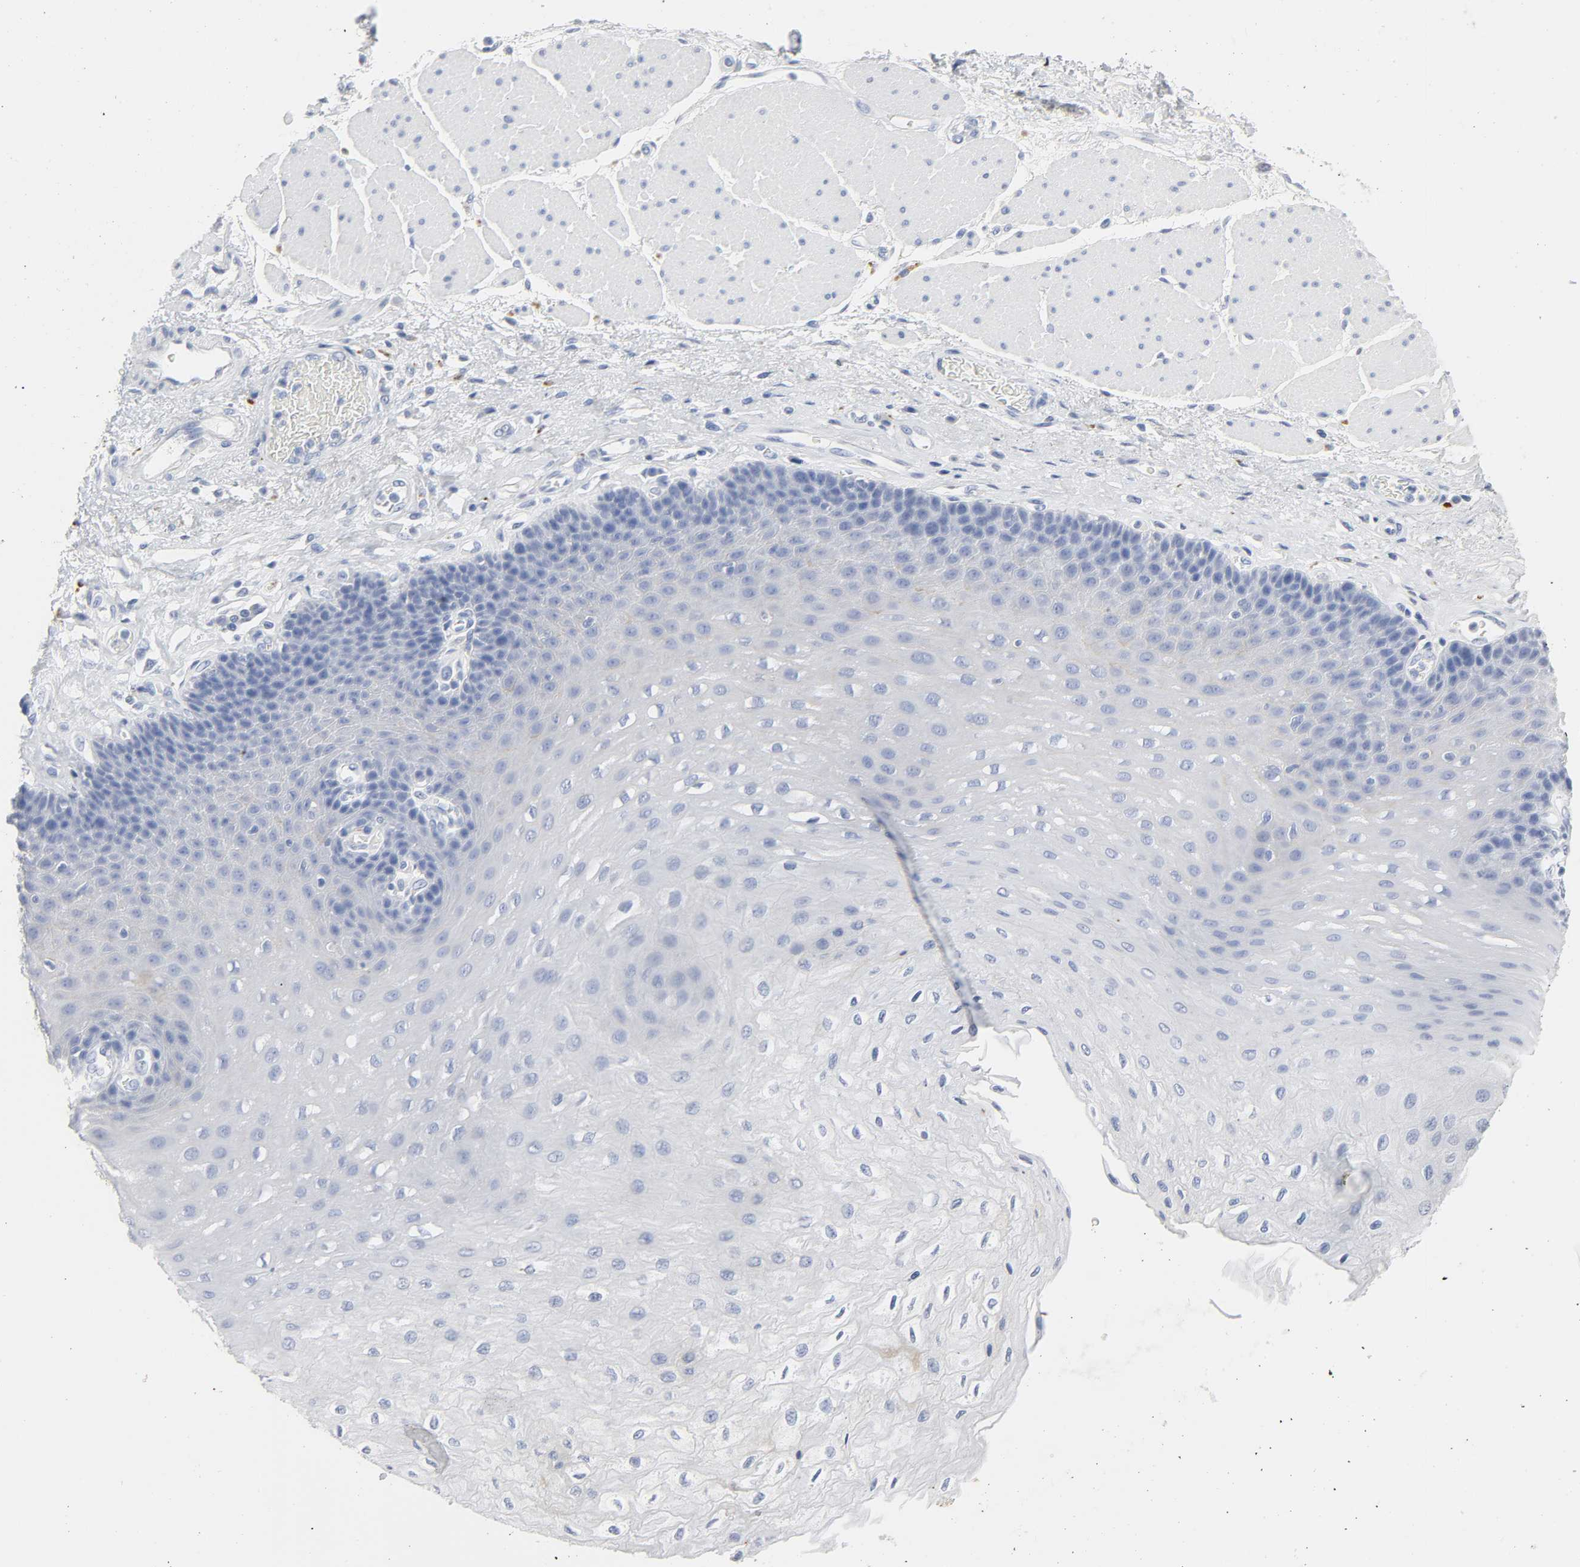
{"staining": {"intensity": "negative", "quantity": "none", "location": "none"}, "tissue": "esophagus", "cell_type": "Squamous epithelial cells", "image_type": "normal", "snomed": [{"axis": "morphology", "description": "Normal tissue, NOS"}, {"axis": "topography", "description": "Esophagus"}], "caption": "Immunohistochemistry (IHC) micrograph of benign esophagus stained for a protein (brown), which demonstrates no staining in squamous epithelial cells. (DAB IHC, high magnification).", "gene": "ACP3", "patient": {"sex": "female", "age": 72}}